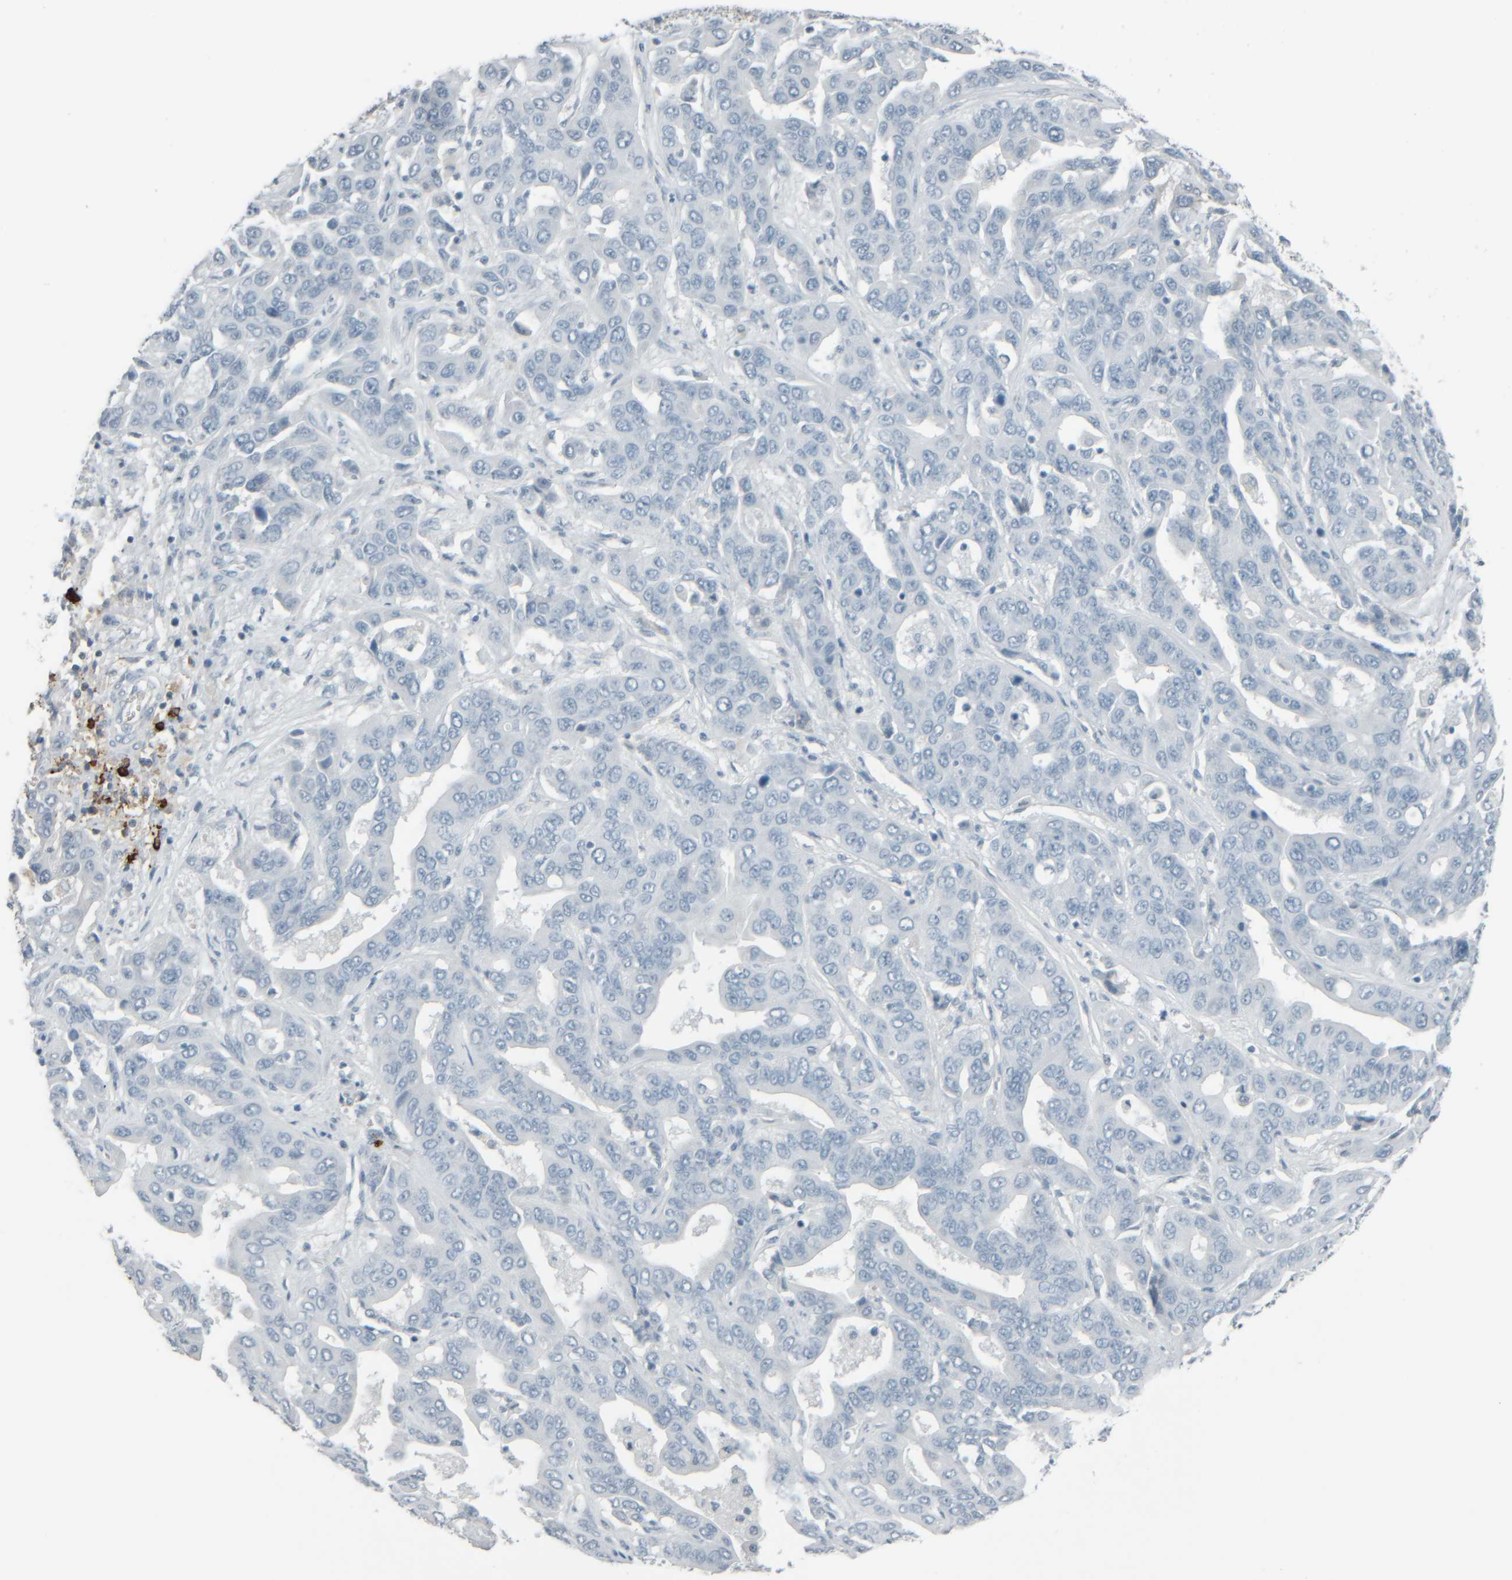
{"staining": {"intensity": "negative", "quantity": "none", "location": "none"}, "tissue": "liver cancer", "cell_type": "Tumor cells", "image_type": "cancer", "snomed": [{"axis": "morphology", "description": "Cholangiocarcinoma"}, {"axis": "topography", "description": "Liver"}], "caption": "There is no significant staining in tumor cells of cholangiocarcinoma (liver). (DAB (3,3'-diaminobenzidine) immunohistochemistry (IHC) visualized using brightfield microscopy, high magnification).", "gene": "TPSAB1", "patient": {"sex": "female", "age": 52}}